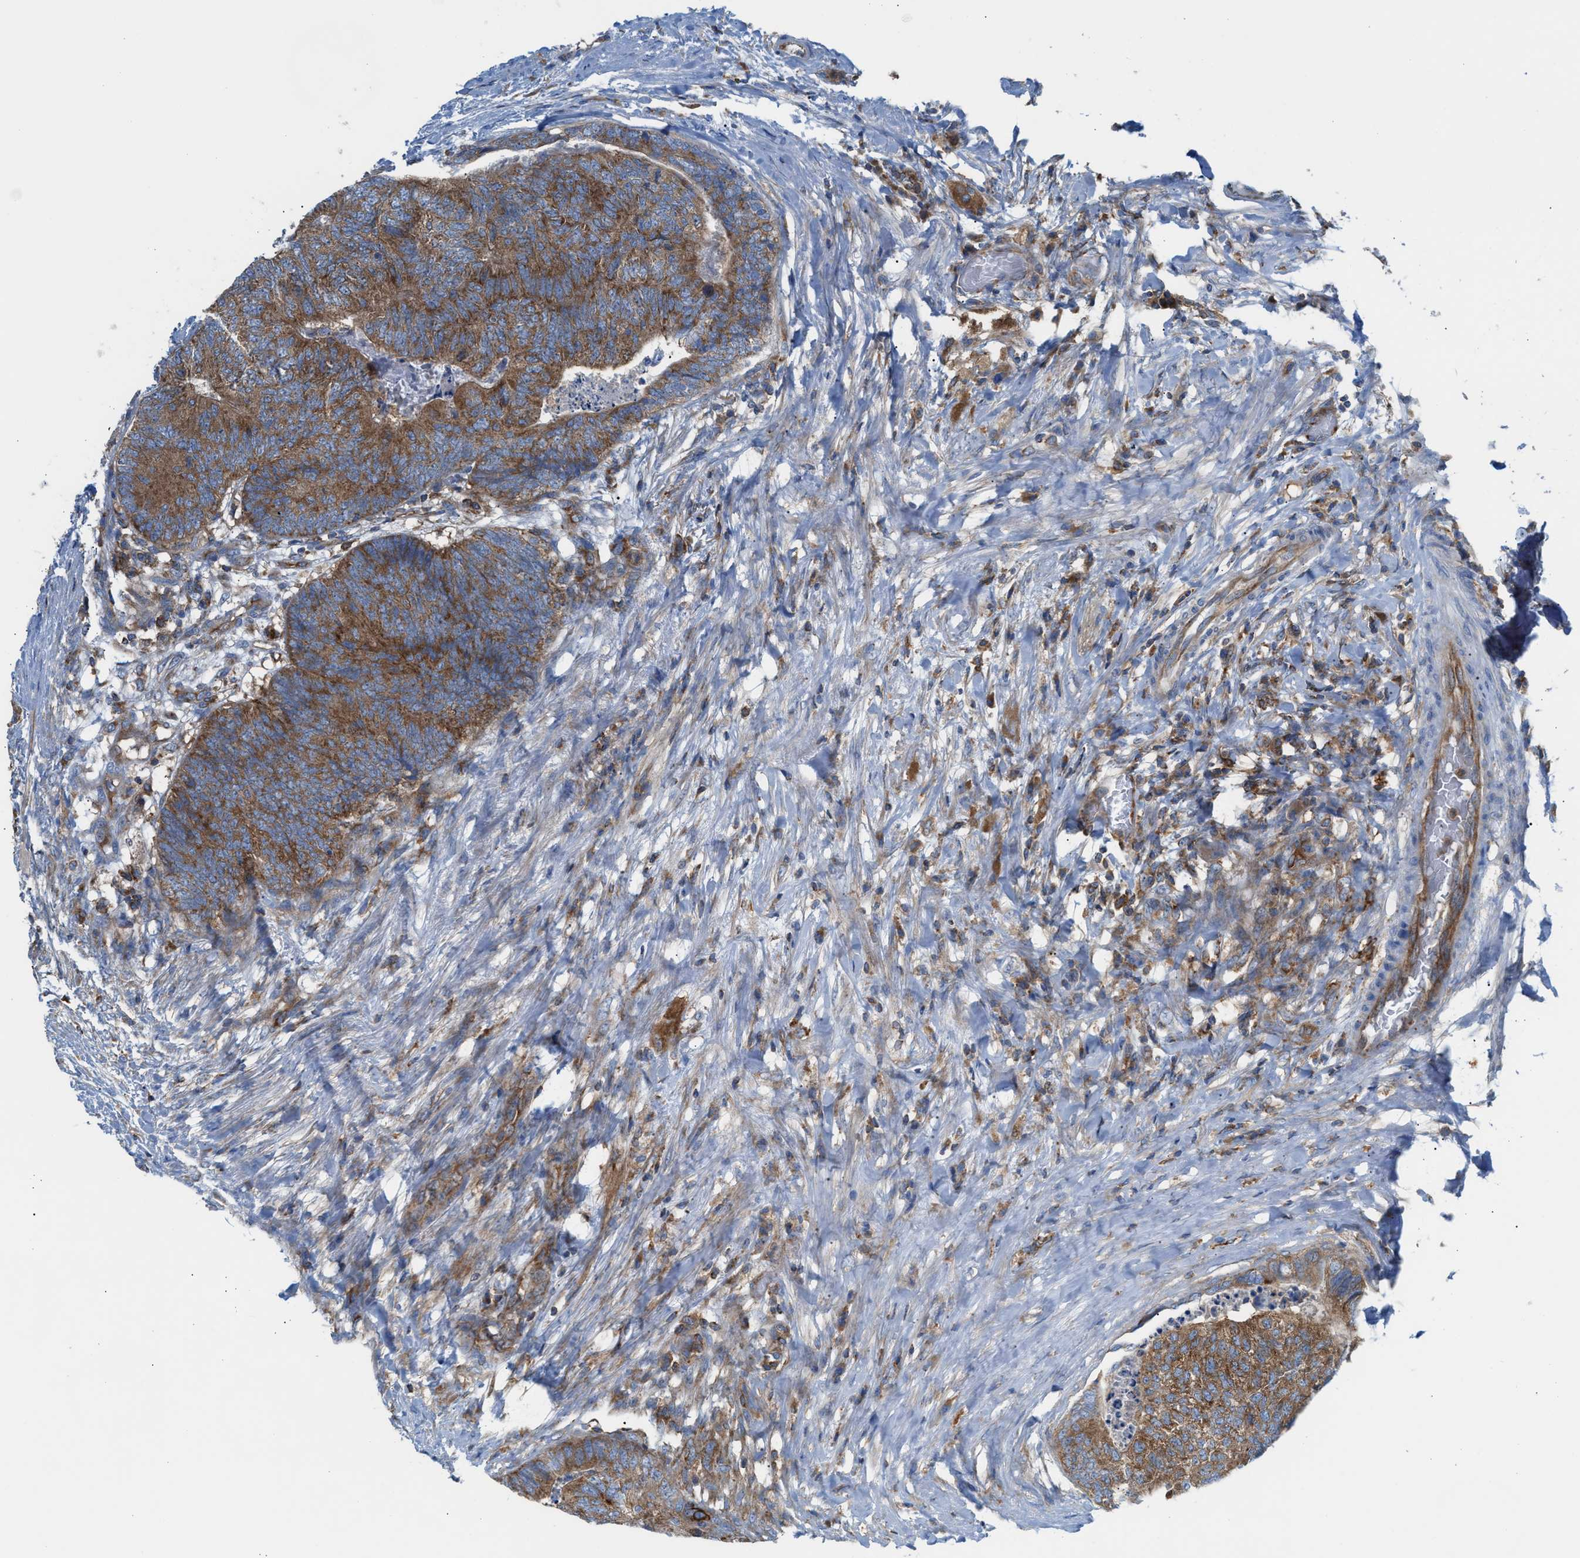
{"staining": {"intensity": "moderate", "quantity": ">75%", "location": "cytoplasmic/membranous"}, "tissue": "colorectal cancer", "cell_type": "Tumor cells", "image_type": "cancer", "snomed": [{"axis": "morphology", "description": "Adenocarcinoma, NOS"}, {"axis": "topography", "description": "Colon"}], "caption": "Protein staining by immunohistochemistry shows moderate cytoplasmic/membranous expression in approximately >75% of tumor cells in colorectal adenocarcinoma. Using DAB (3,3'-diaminobenzidine) (brown) and hematoxylin (blue) stains, captured at high magnification using brightfield microscopy.", "gene": "TBC1D15", "patient": {"sex": "female", "age": 67}}